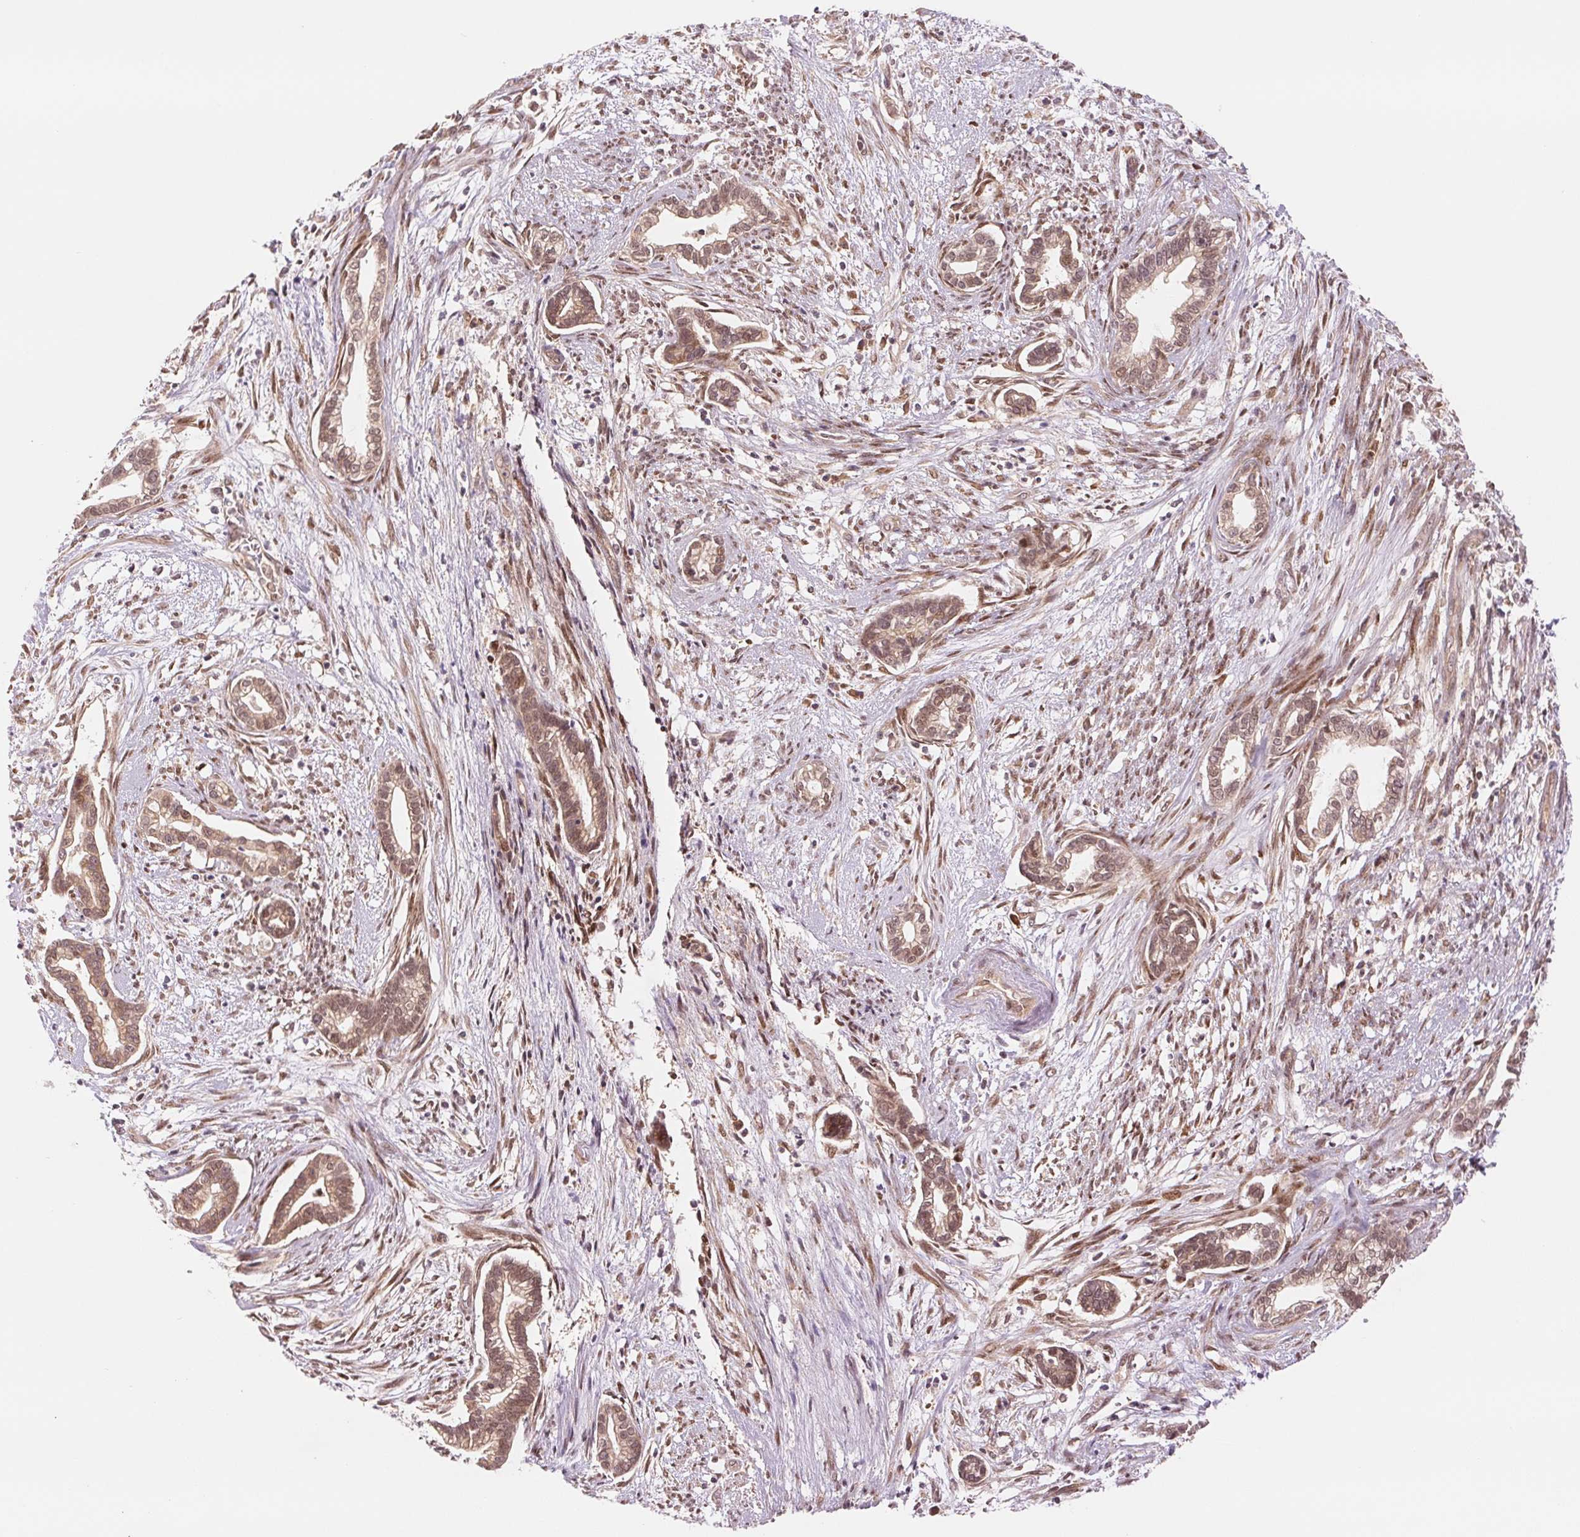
{"staining": {"intensity": "moderate", "quantity": ">75%", "location": "cytoplasmic/membranous,nuclear"}, "tissue": "cervical cancer", "cell_type": "Tumor cells", "image_type": "cancer", "snomed": [{"axis": "morphology", "description": "Adenocarcinoma, NOS"}, {"axis": "topography", "description": "Cervix"}], "caption": "Brown immunohistochemical staining in cervical cancer (adenocarcinoma) reveals moderate cytoplasmic/membranous and nuclear positivity in about >75% of tumor cells.", "gene": "ERI3", "patient": {"sex": "female", "age": 62}}